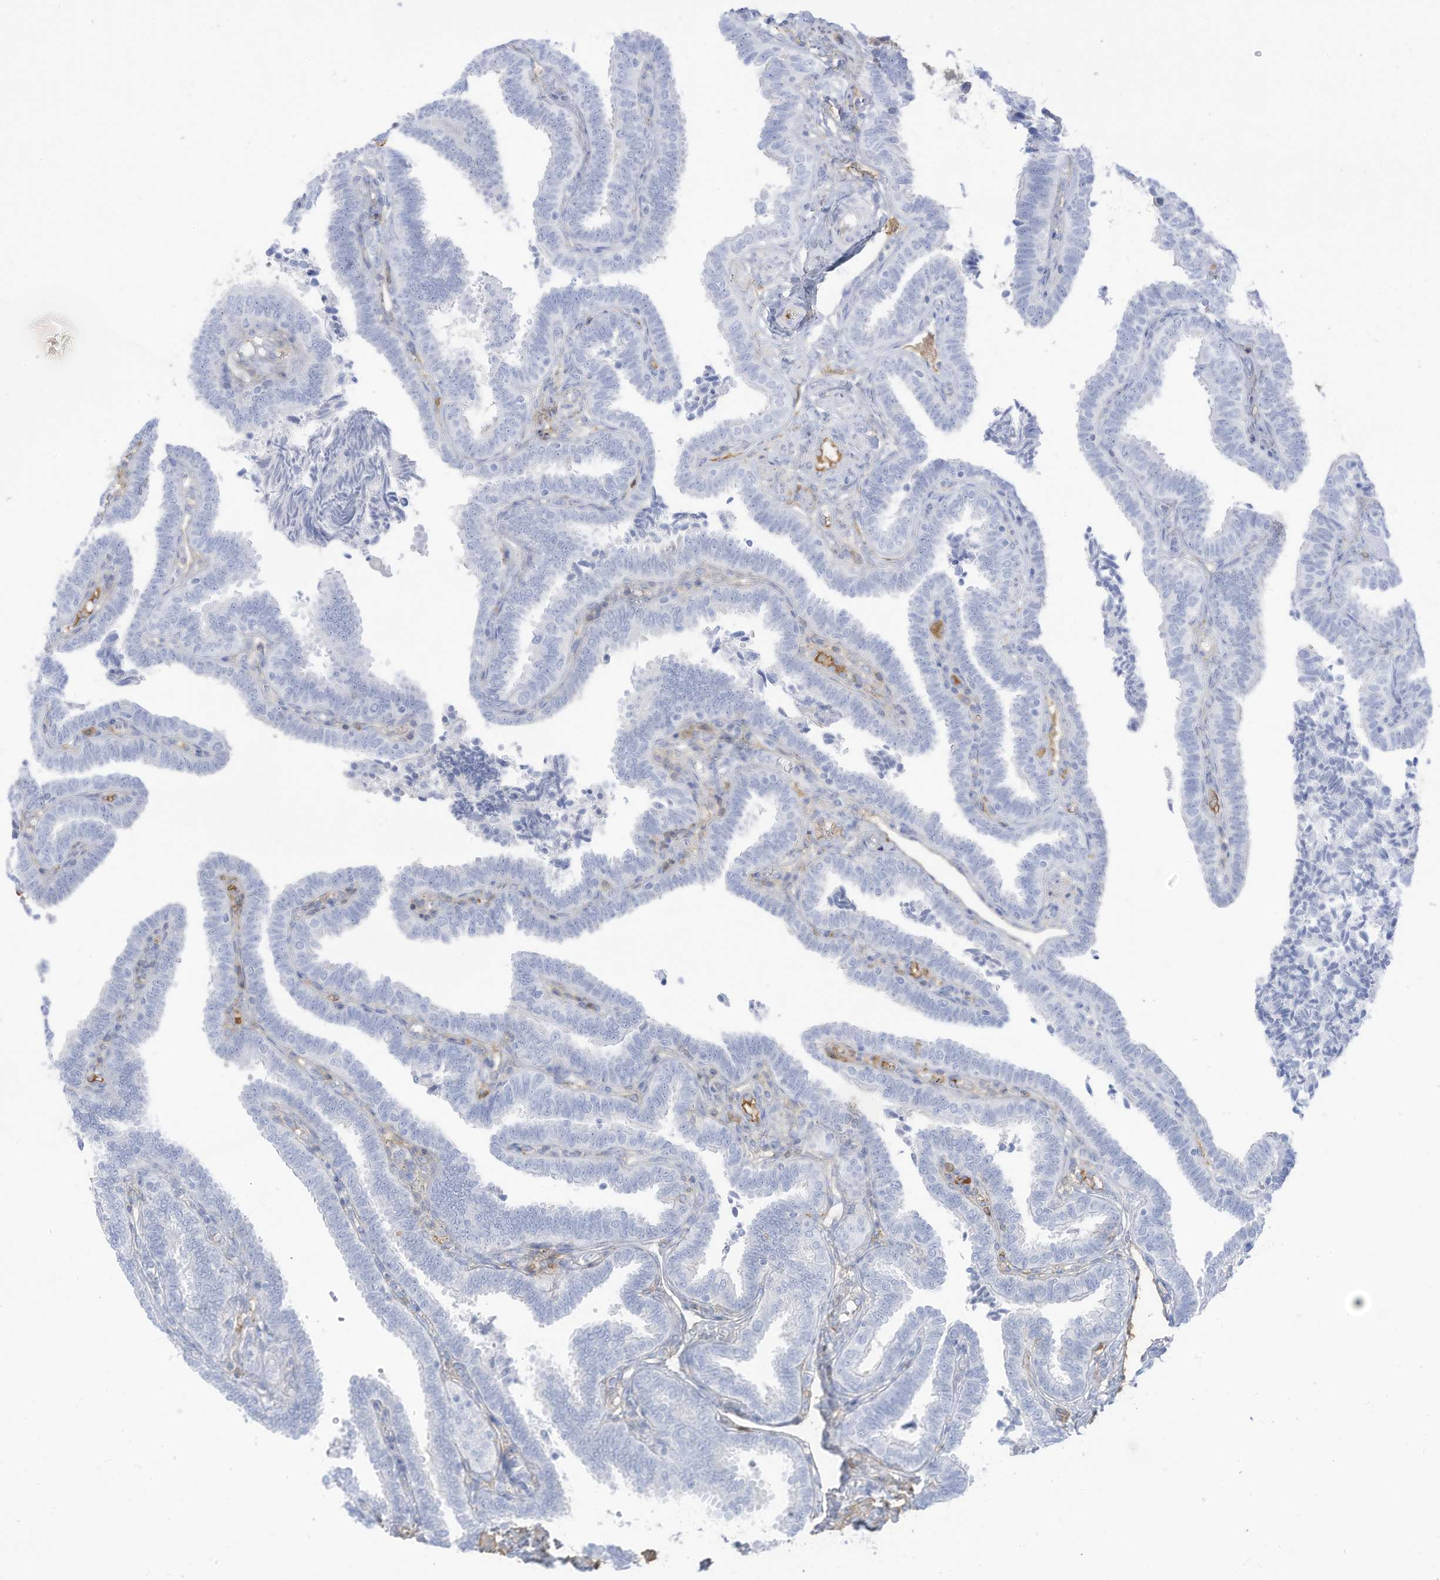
{"staining": {"intensity": "negative", "quantity": "none", "location": "none"}, "tissue": "fallopian tube", "cell_type": "Glandular cells", "image_type": "normal", "snomed": [{"axis": "morphology", "description": "Normal tissue, NOS"}, {"axis": "topography", "description": "Fallopian tube"}], "caption": "A high-resolution image shows IHC staining of normal fallopian tube, which shows no significant staining in glandular cells.", "gene": "HSD17B13", "patient": {"sex": "female", "age": 39}}